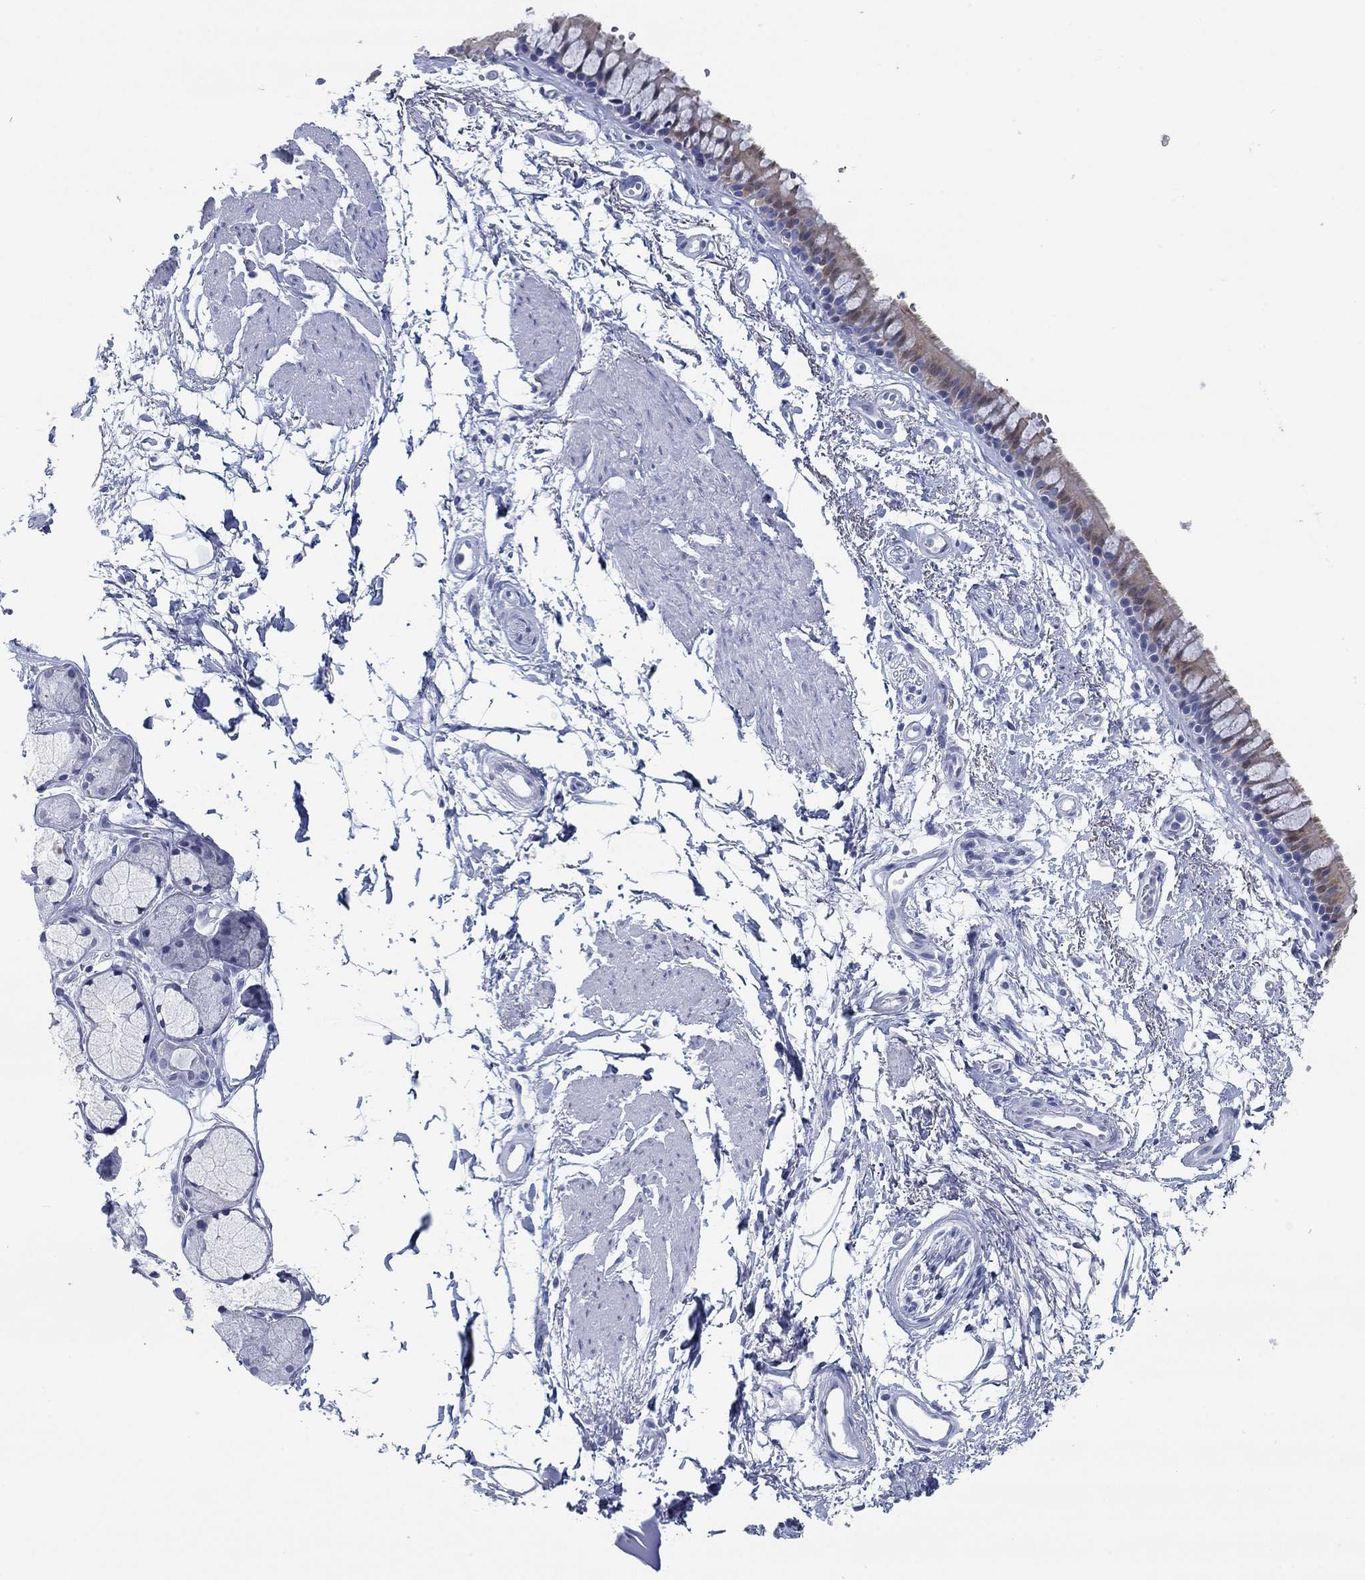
{"staining": {"intensity": "moderate", "quantity": "25%-75%", "location": "cytoplasmic/membranous"}, "tissue": "bronchus", "cell_type": "Respiratory epithelial cells", "image_type": "normal", "snomed": [{"axis": "morphology", "description": "Normal tissue, NOS"}, {"axis": "topography", "description": "Cartilage tissue"}, {"axis": "topography", "description": "Bronchus"}], "caption": "Protein expression by immunohistochemistry exhibits moderate cytoplasmic/membranous positivity in approximately 25%-75% of respiratory epithelial cells in normal bronchus.", "gene": "DNAL1", "patient": {"sex": "male", "age": 66}}